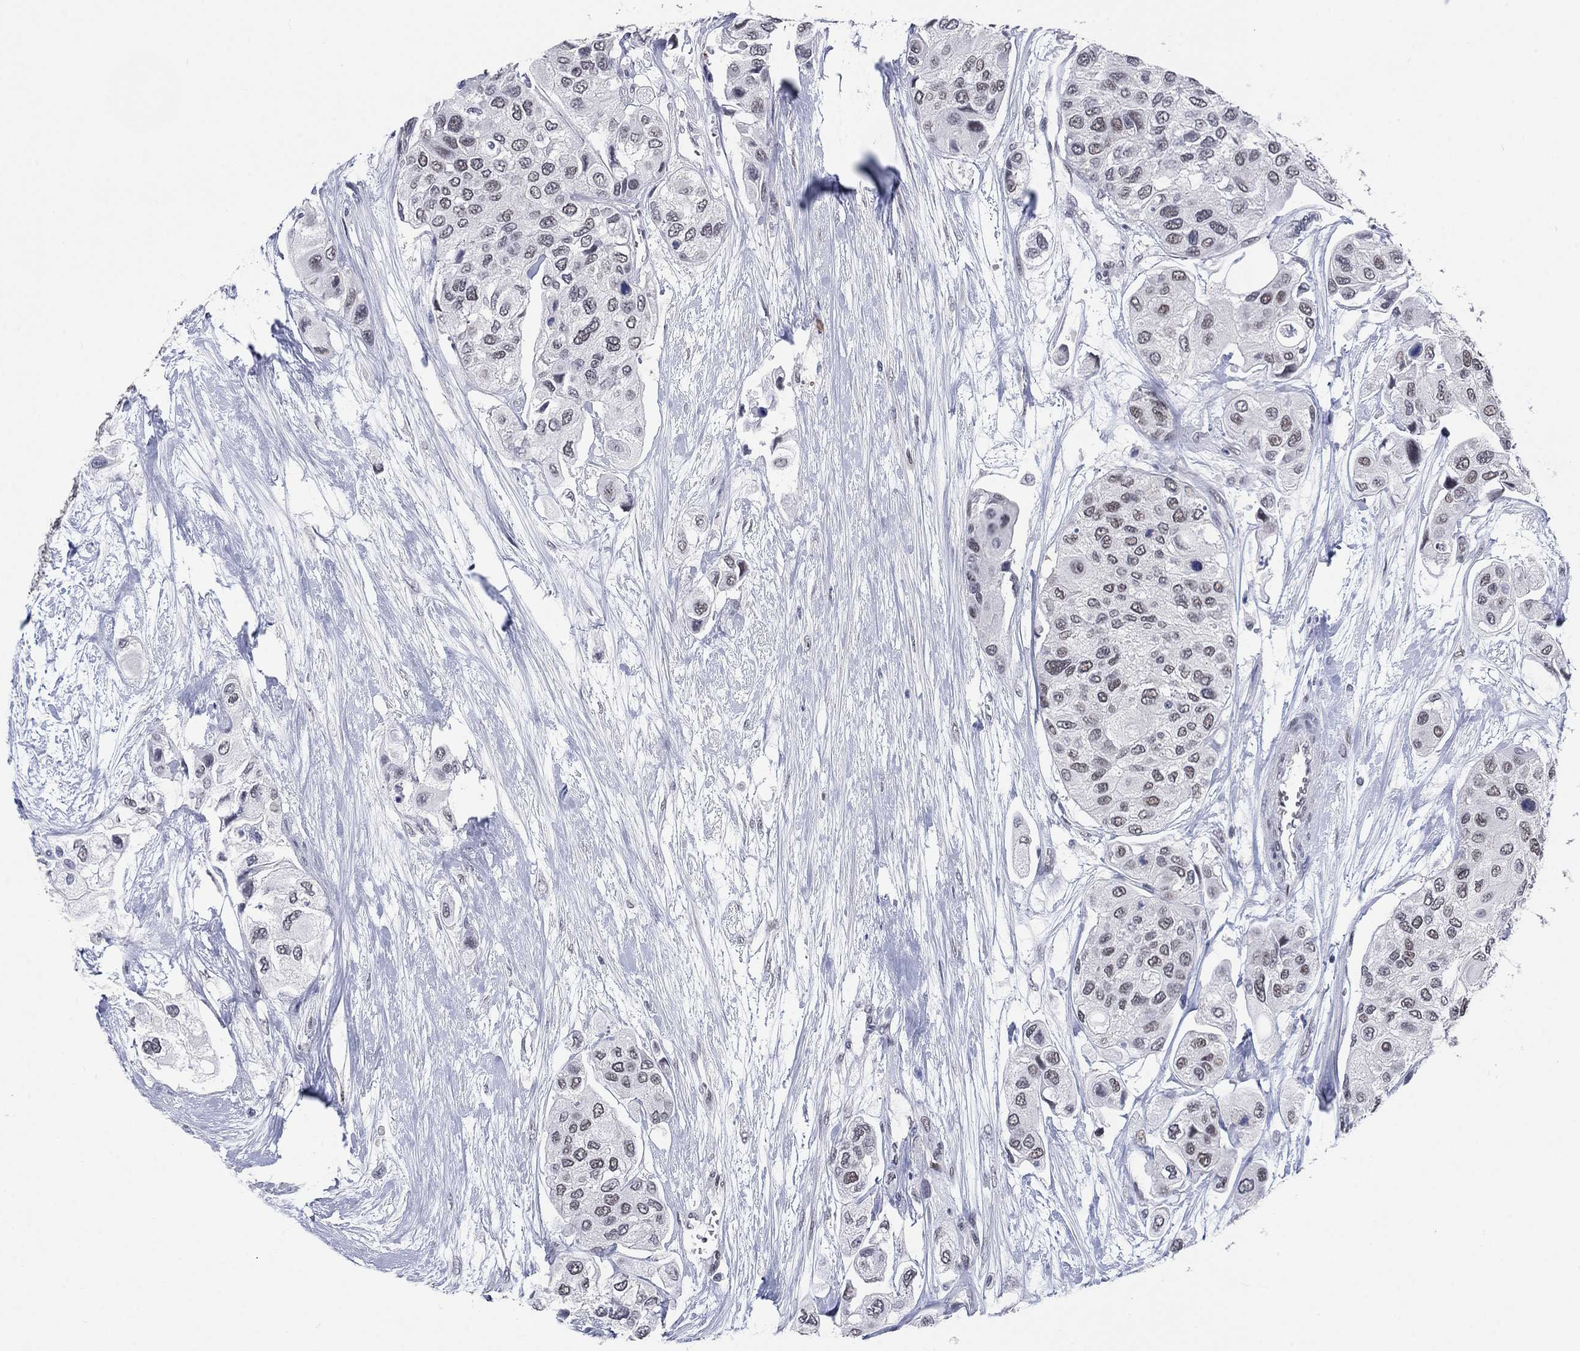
{"staining": {"intensity": "negative", "quantity": "none", "location": "none"}, "tissue": "urothelial cancer", "cell_type": "Tumor cells", "image_type": "cancer", "snomed": [{"axis": "morphology", "description": "Urothelial carcinoma, High grade"}, {"axis": "topography", "description": "Urinary bladder"}], "caption": "IHC of high-grade urothelial carcinoma demonstrates no staining in tumor cells. Nuclei are stained in blue.", "gene": "HCFC1", "patient": {"sex": "male", "age": 77}}